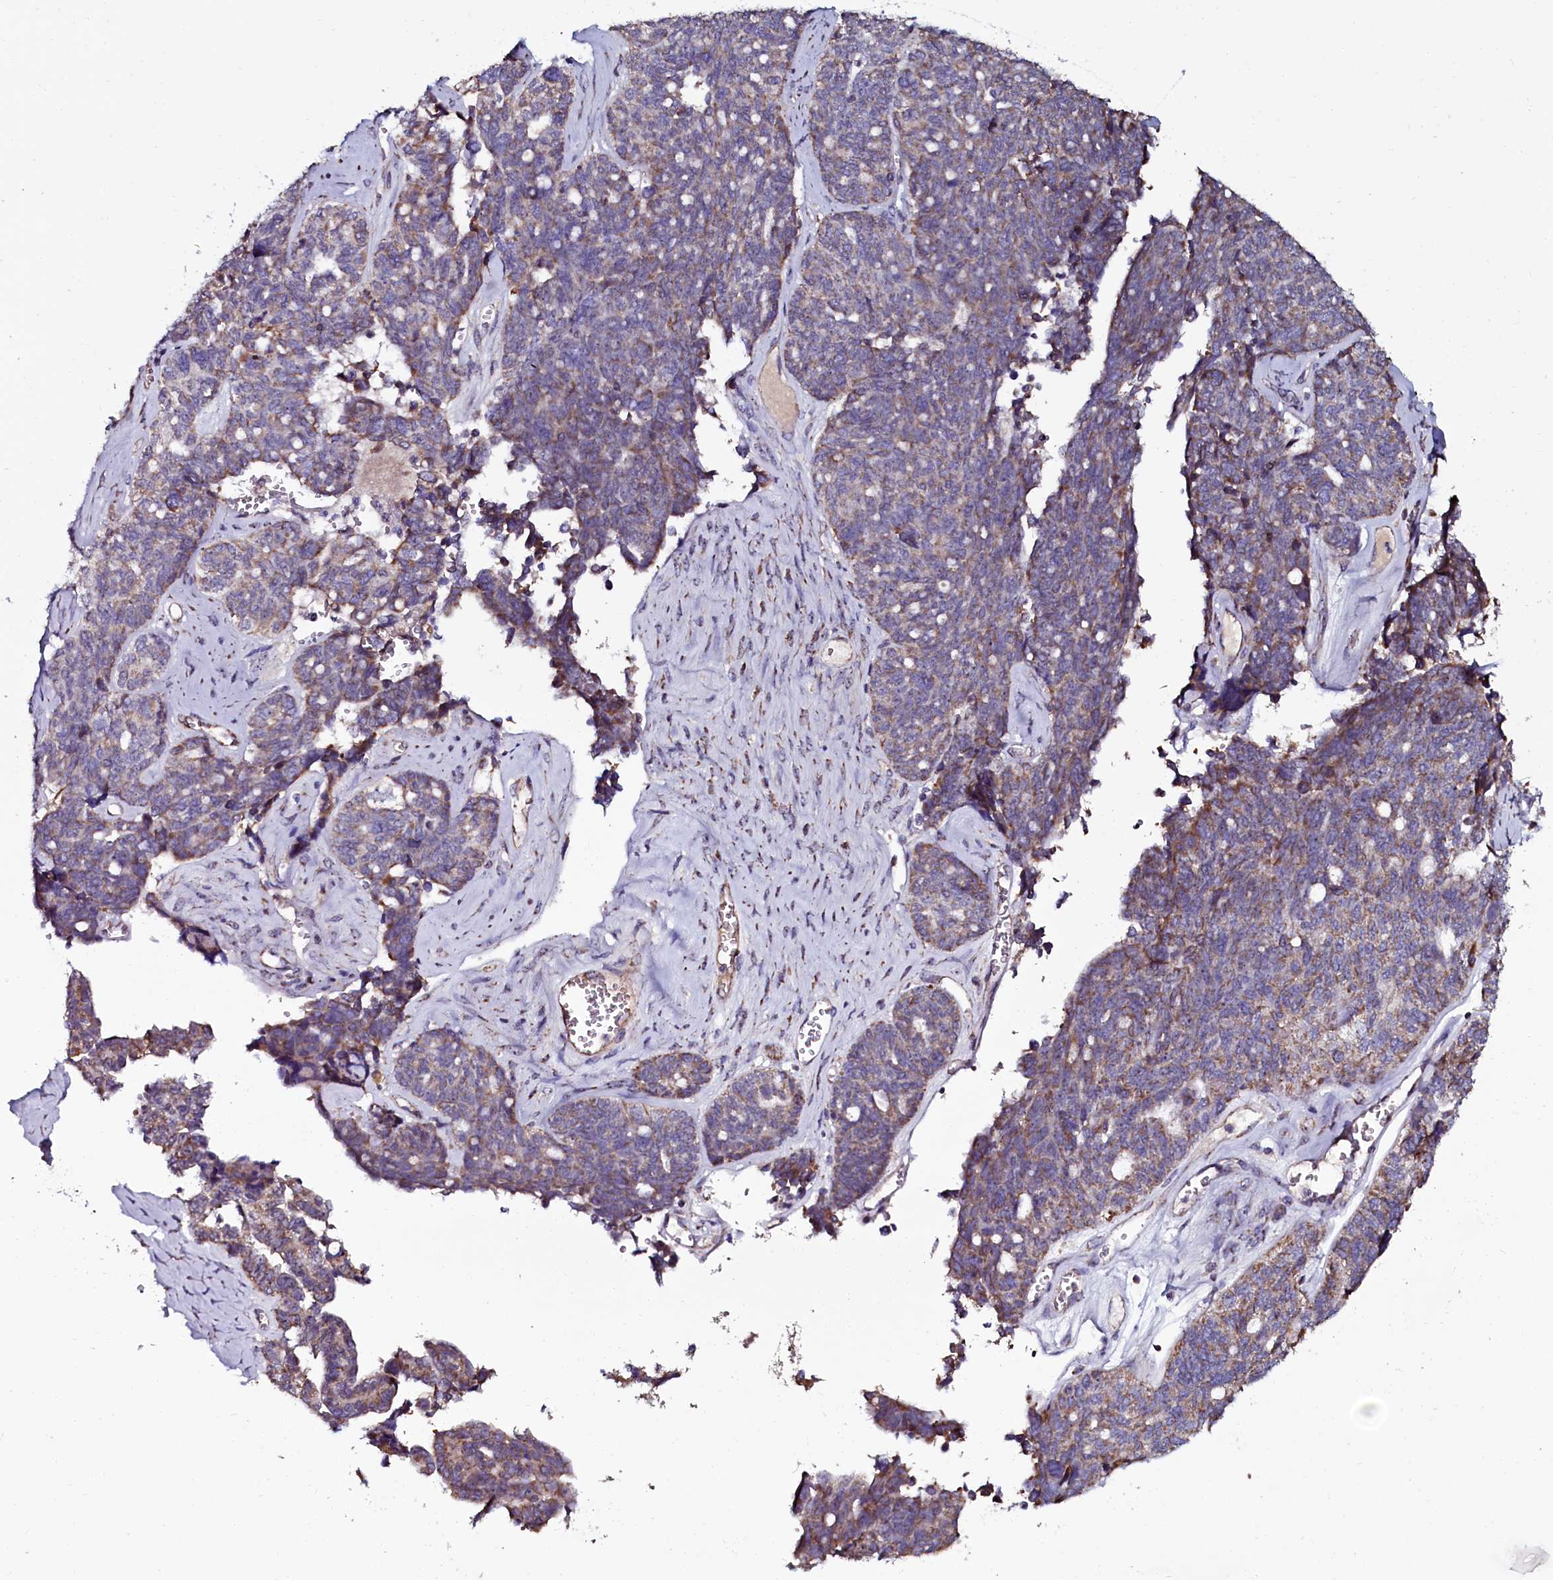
{"staining": {"intensity": "moderate", "quantity": ">75%", "location": "cytoplasmic/membranous"}, "tissue": "ovarian cancer", "cell_type": "Tumor cells", "image_type": "cancer", "snomed": [{"axis": "morphology", "description": "Cystadenocarcinoma, serous, NOS"}, {"axis": "topography", "description": "Ovary"}], "caption": "Immunohistochemistry (DAB) staining of serous cystadenocarcinoma (ovarian) demonstrates moderate cytoplasmic/membranous protein expression in approximately >75% of tumor cells. Nuclei are stained in blue.", "gene": "NAA80", "patient": {"sex": "female", "age": 79}}